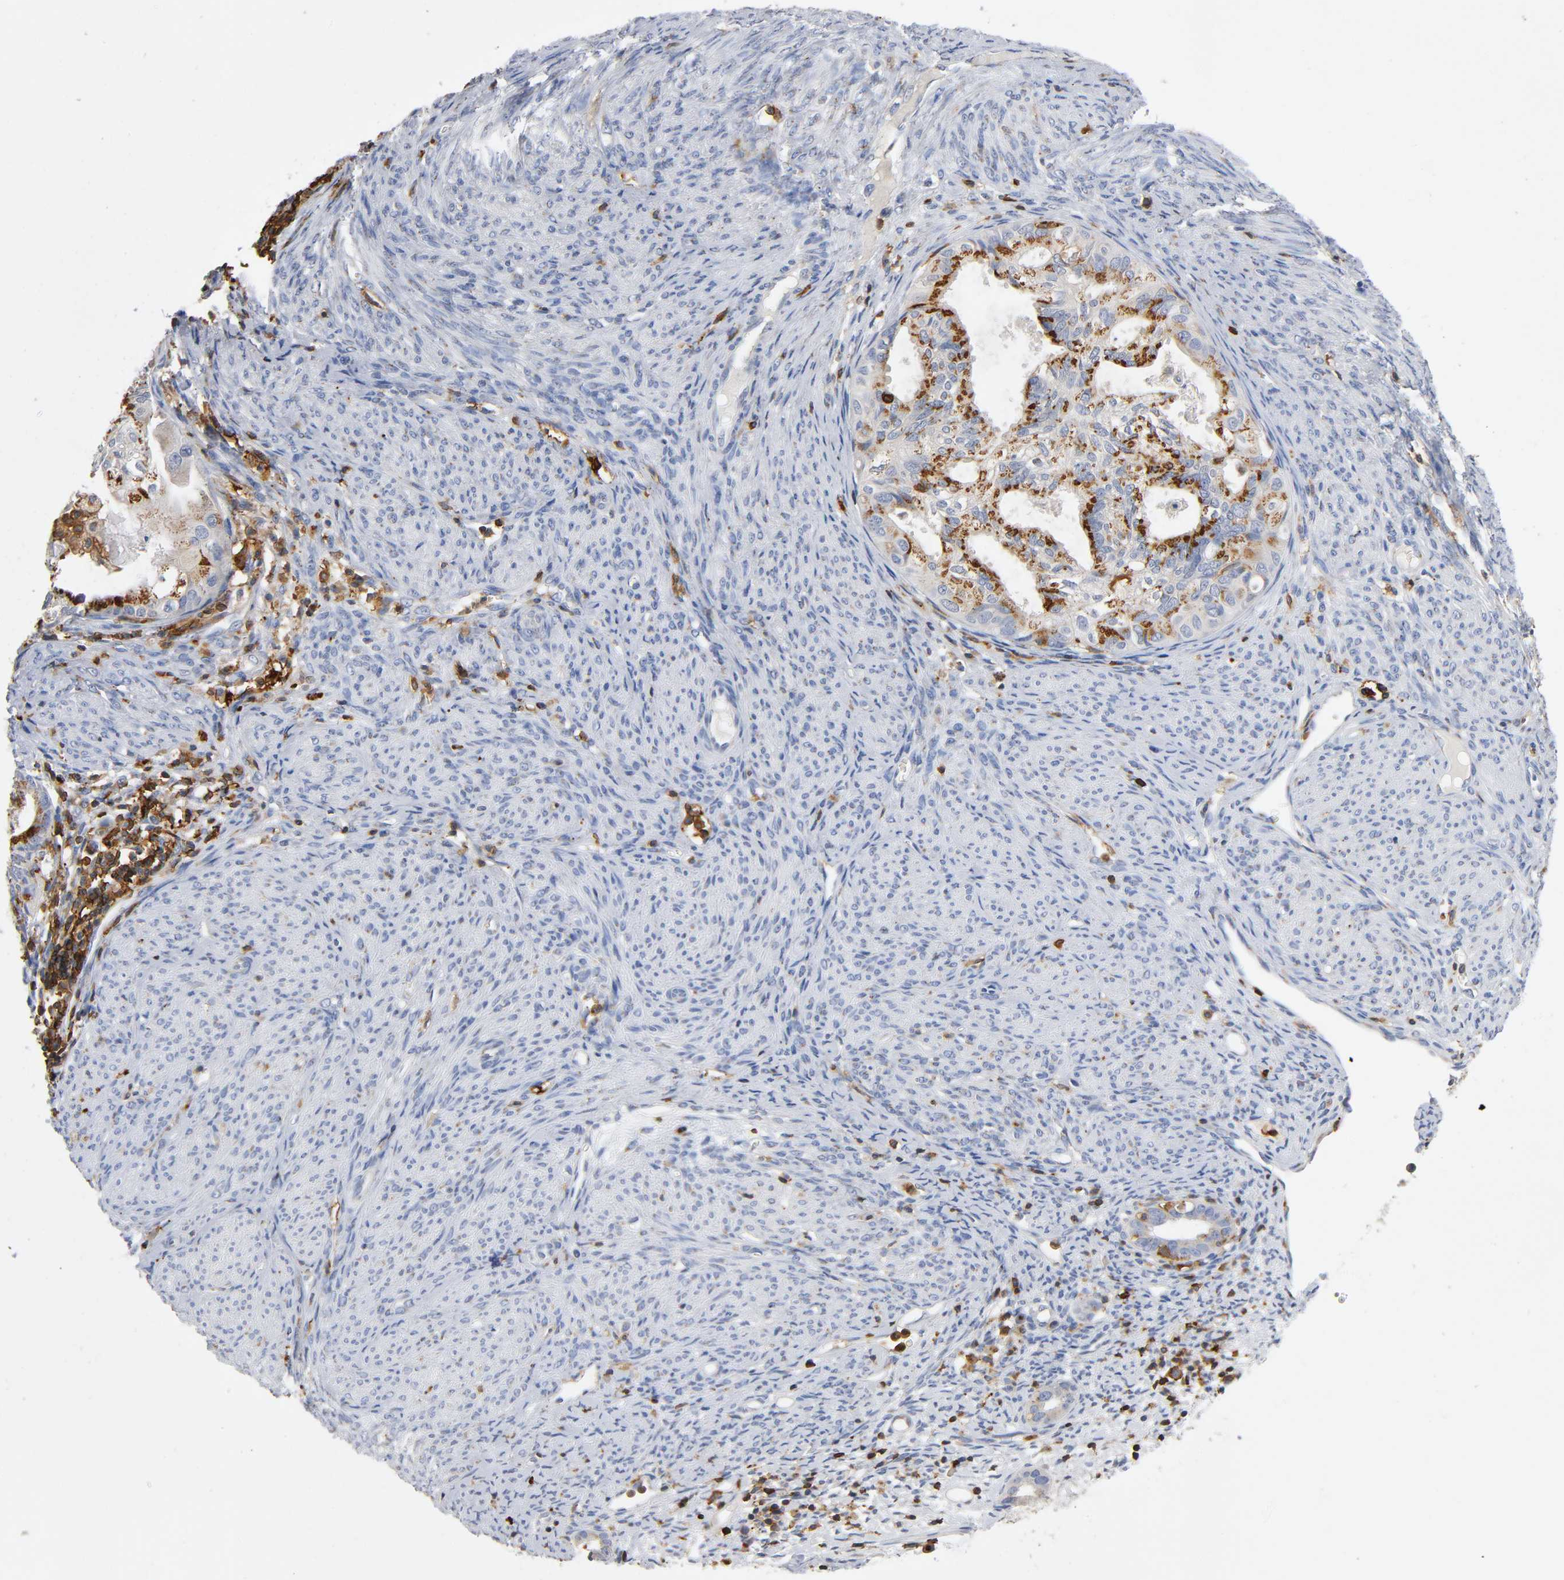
{"staining": {"intensity": "strong", "quantity": ">75%", "location": "cytoplasmic/membranous"}, "tissue": "cervical cancer", "cell_type": "Tumor cells", "image_type": "cancer", "snomed": [{"axis": "morphology", "description": "Normal tissue, NOS"}, {"axis": "morphology", "description": "Adenocarcinoma, NOS"}, {"axis": "topography", "description": "Cervix"}, {"axis": "topography", "description": "Endometrium"}], "caption": "Immunohistochemical staining of human cervical cancer (adenocarcinoma) reveals strong cytoplasmic/membranous protein staining in about >75% of tumor cells.", "gene": "CAPN10", "patient": {"sex": "female", "age": 86}}